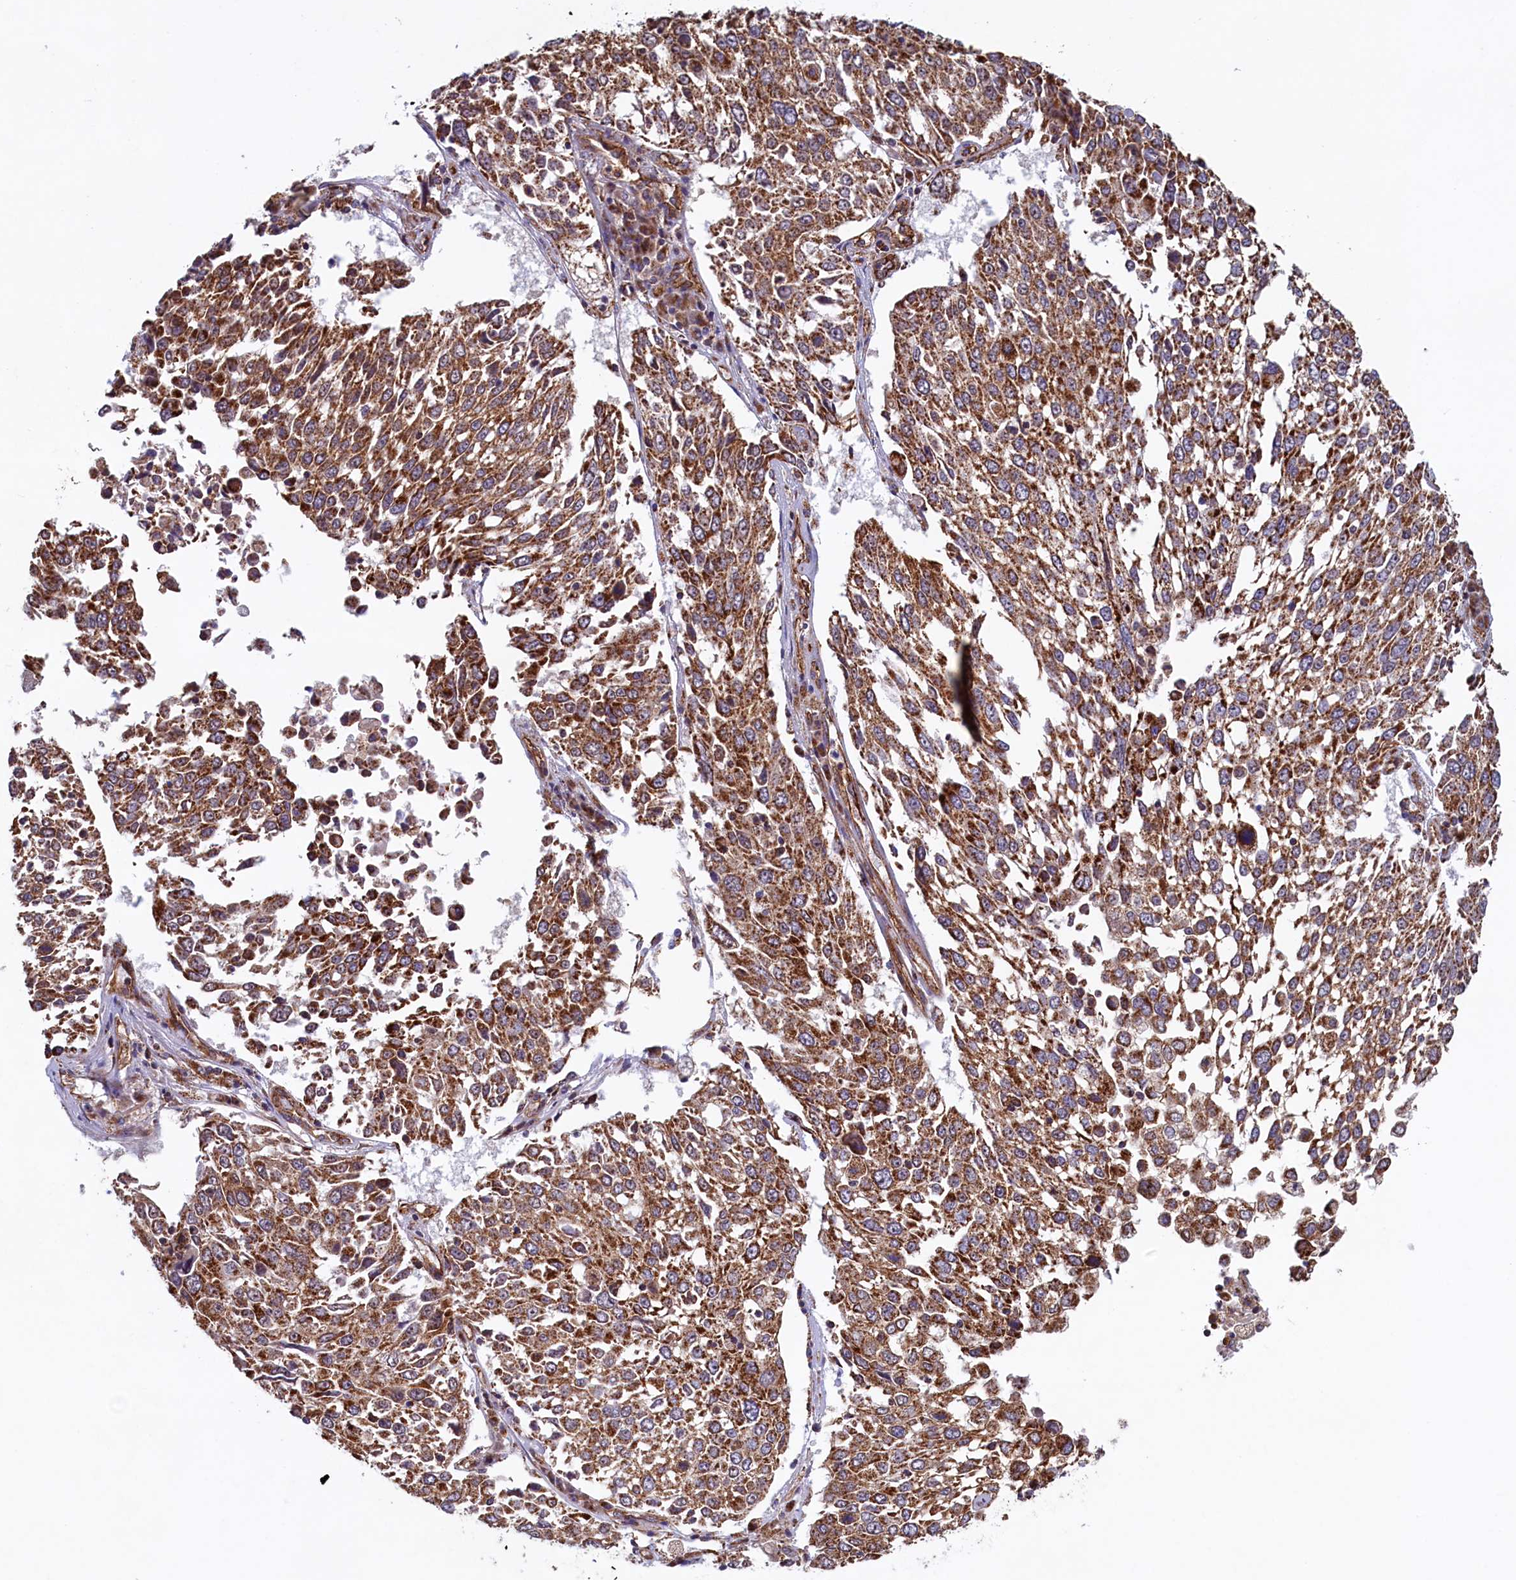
{"staining": {"intensity": "moderate", "quantity": ">75%", "location": "cytoplasmic/membranous"}, "tissue": "lung cancer", "cell_type": "Tumor cells", "image_type": "cancer", "snomed": [{"axis": "morphology", "description": "Squamous cell carcinoma, NOS"}, {"axis": "topography", "description": "Lung"}], "caption": "An immunohistochemistry photomicrograph of neoplastic tissue is shown. Protein staining in brown shows moderate cytoplasmic/membranous positivity in lung cancer within tumor cells.", "gene": "UBE3B", "patient": {"sex": "male", "age": 65}}